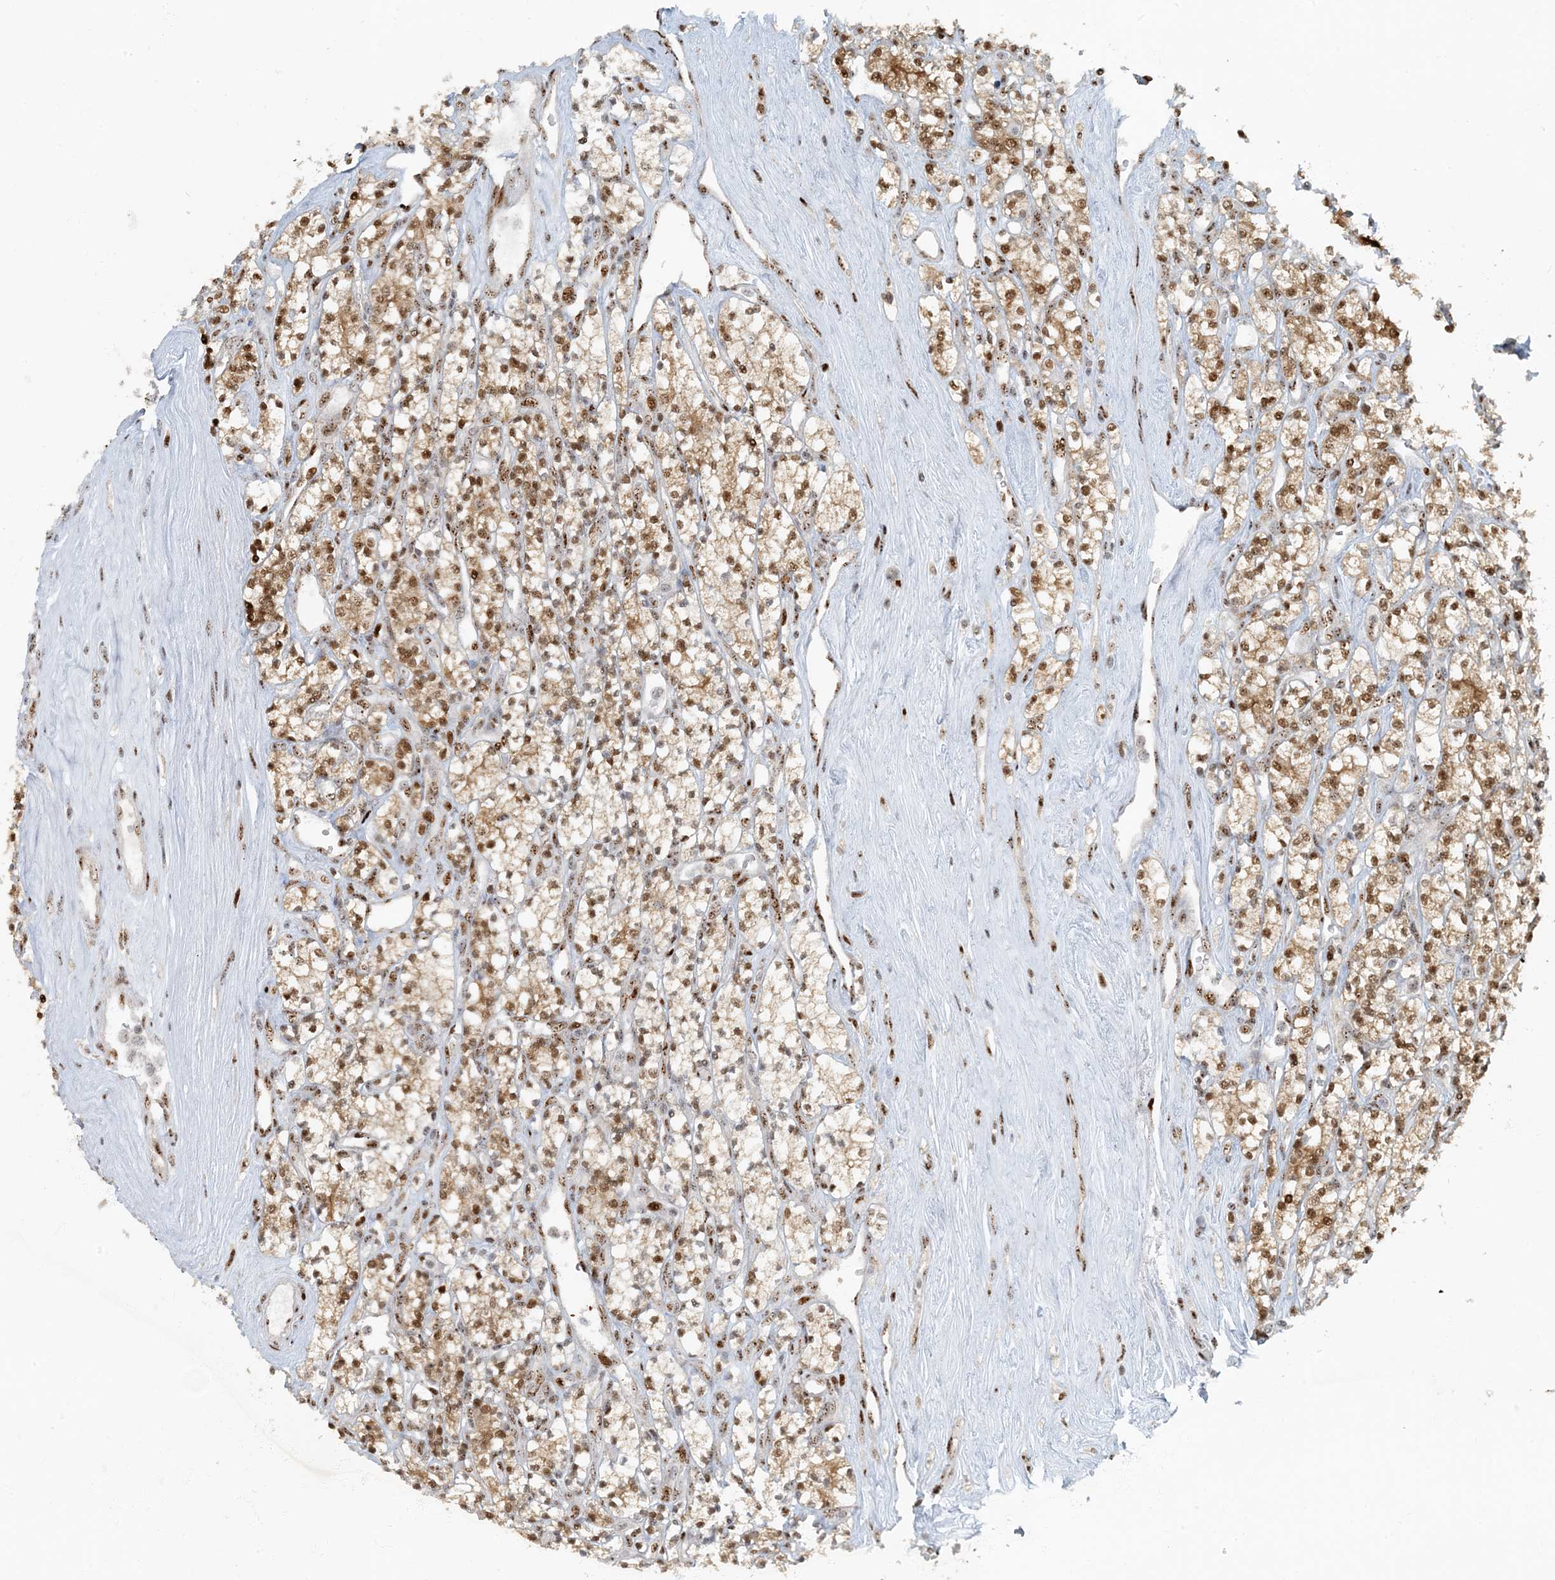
{"staining": {"intensity": "moderate", "quantity": ">75%", "location": "cytoplasmic/membranous,nuclear"}, "tissue": "renal cancer", "cell_type": "Tumor cells", "image_type": "cancer", "snomed": [{"axis": "morphology", "description": "Adenocarcinoma, NOS"}, {"axis": "topography", "description": "Kidney"}], "caption": "Protein staining of renal cancer (adenocarcinoma) tissue demonstrates moderate cytoplasmic/membranous and nuclear positivity in approximately >75% of tumor cells.", "gene": "MBD1", "patient": {"sex": "male", "age": 77}}